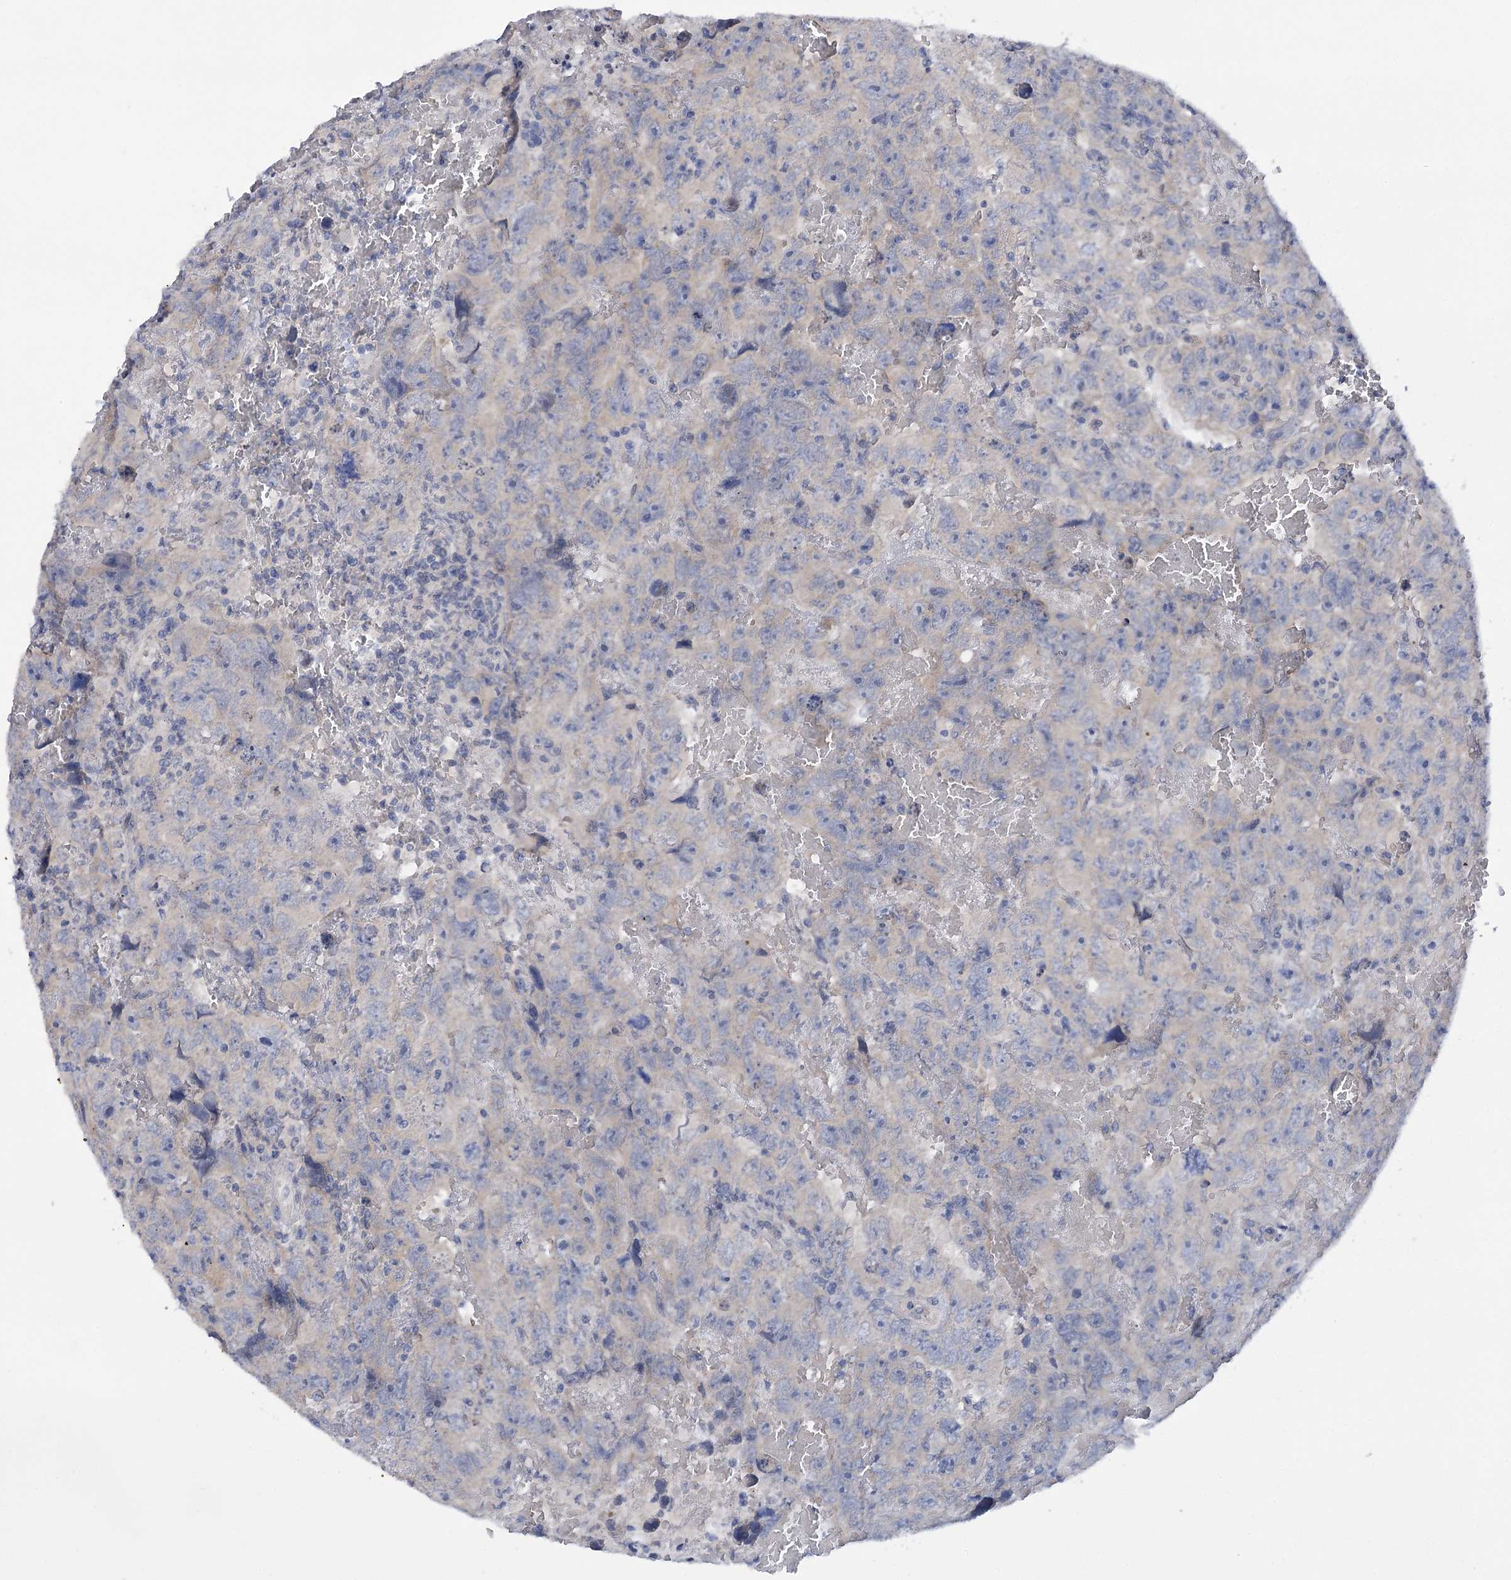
{"staining": {"intensity": "negative", "quantity": "none", "location": "none"}, "tissue": "testis cancer", "cell_type": "Tumor cells", "image_type": "cancer", "snomed": [{"axis": "morphology", "description": "Carcinoma, Embryonal, NOS"}, {"axis": "topography", "description": "Testis"}], "caption": "Embryonal carcinoma (testis) stained for a protein using IHC demonstrates no staining tumor cells.", "gene": "DCUN1D1", "patient": {"sex": "male", "age": 45}}